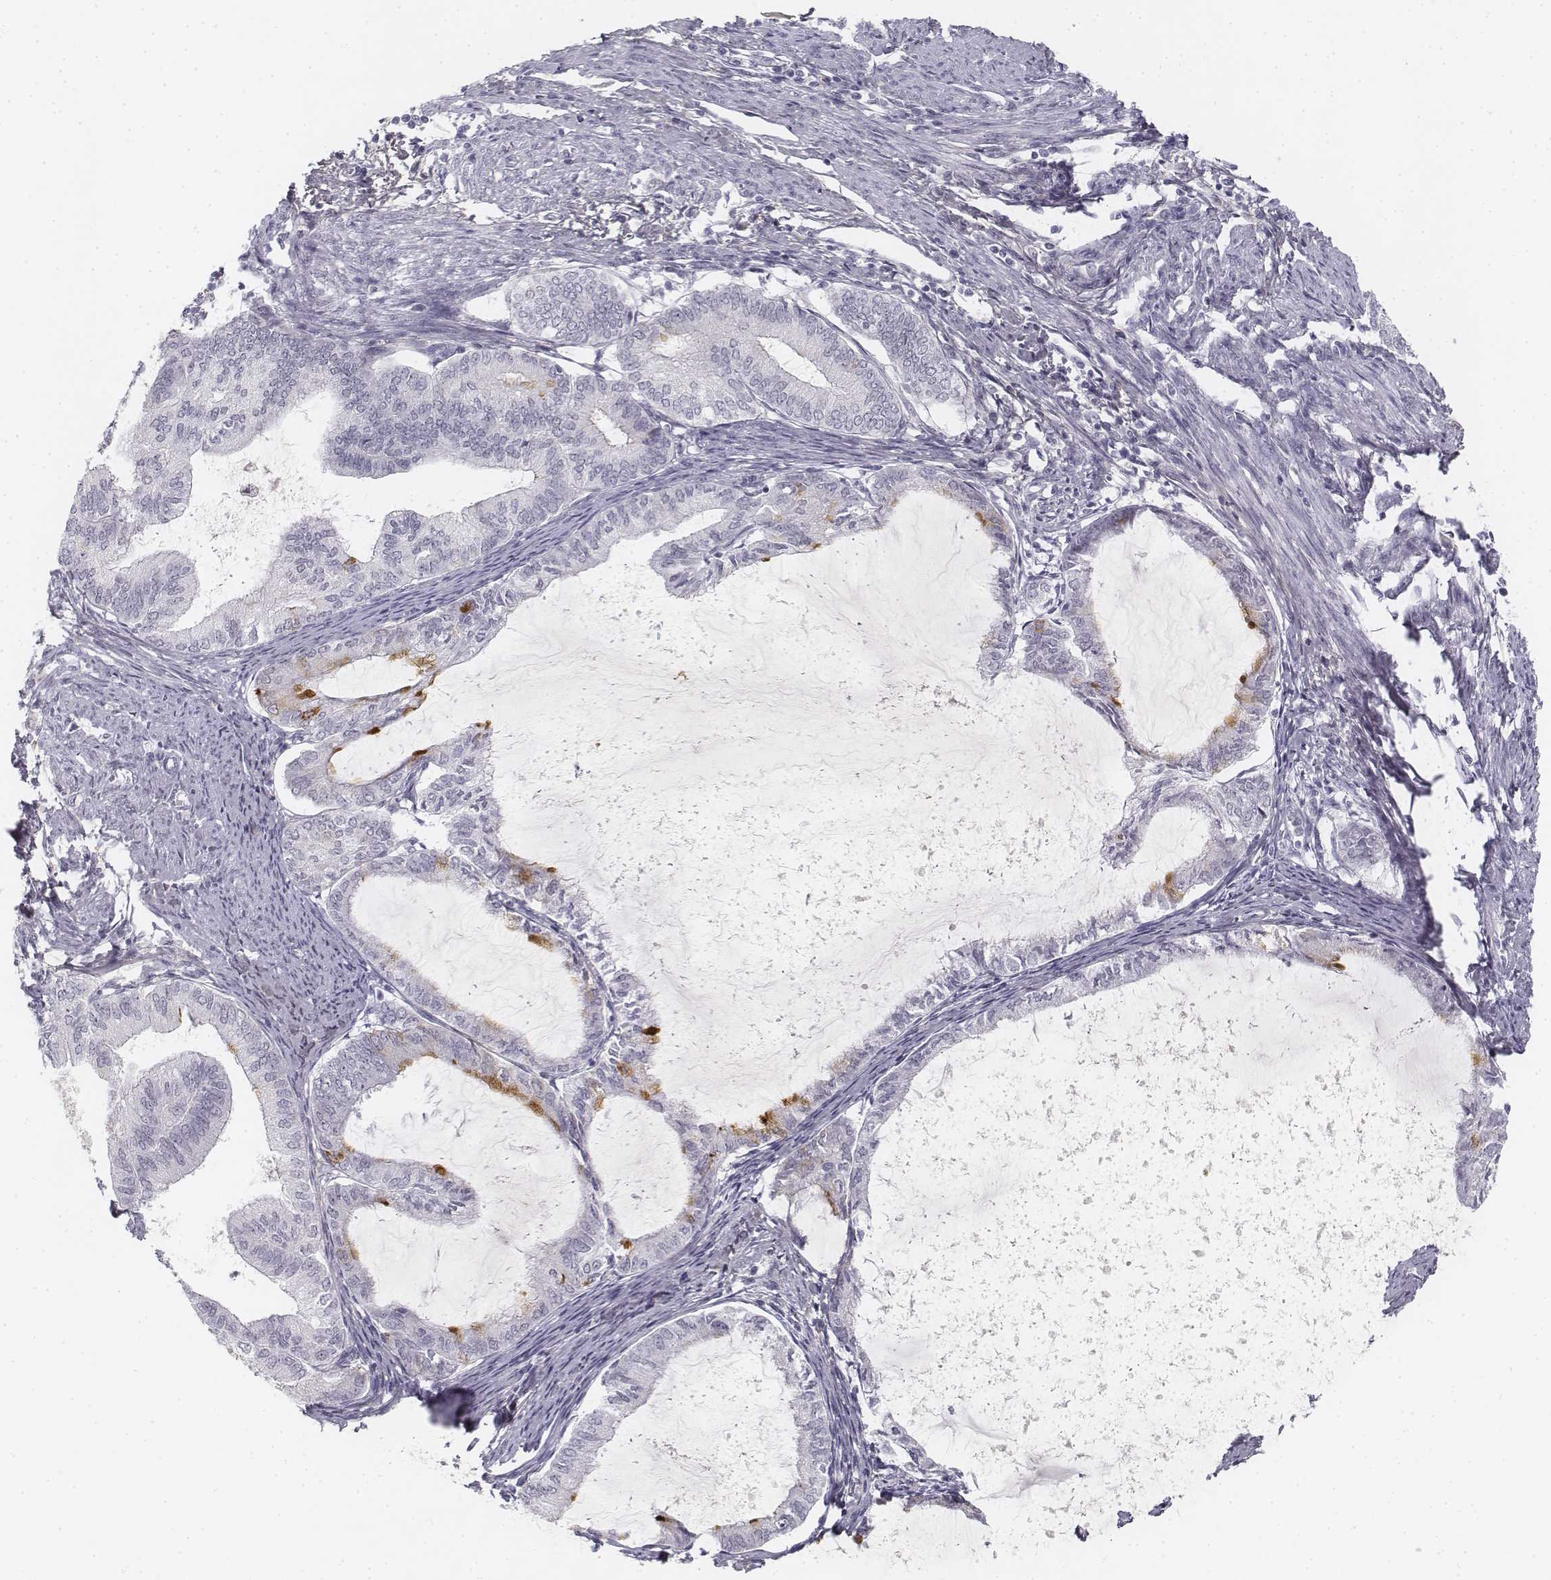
{"staining": {"intensity": "moderate", "quantity": "<25%", "location": "cytoplasmic/membranous"}, "tissue": "endometrial cancer", "cell_type": "Tumor cells", "image_type": "cancer", "snomed": [{"axis": "morphology", "description": "Adenocarcinoma, NOS"}, {"axis": "topography", "description": "Endometrium"}], "caption": "Immunohistochemical staining of endometrial cancer (adenocarcinoma) reveals low levels of moderate cytoplasmic/membranous staining in approximately <25% of tumor cells.", "gene": "KRT84", "patient": {"sex": "female", "age": 86}}